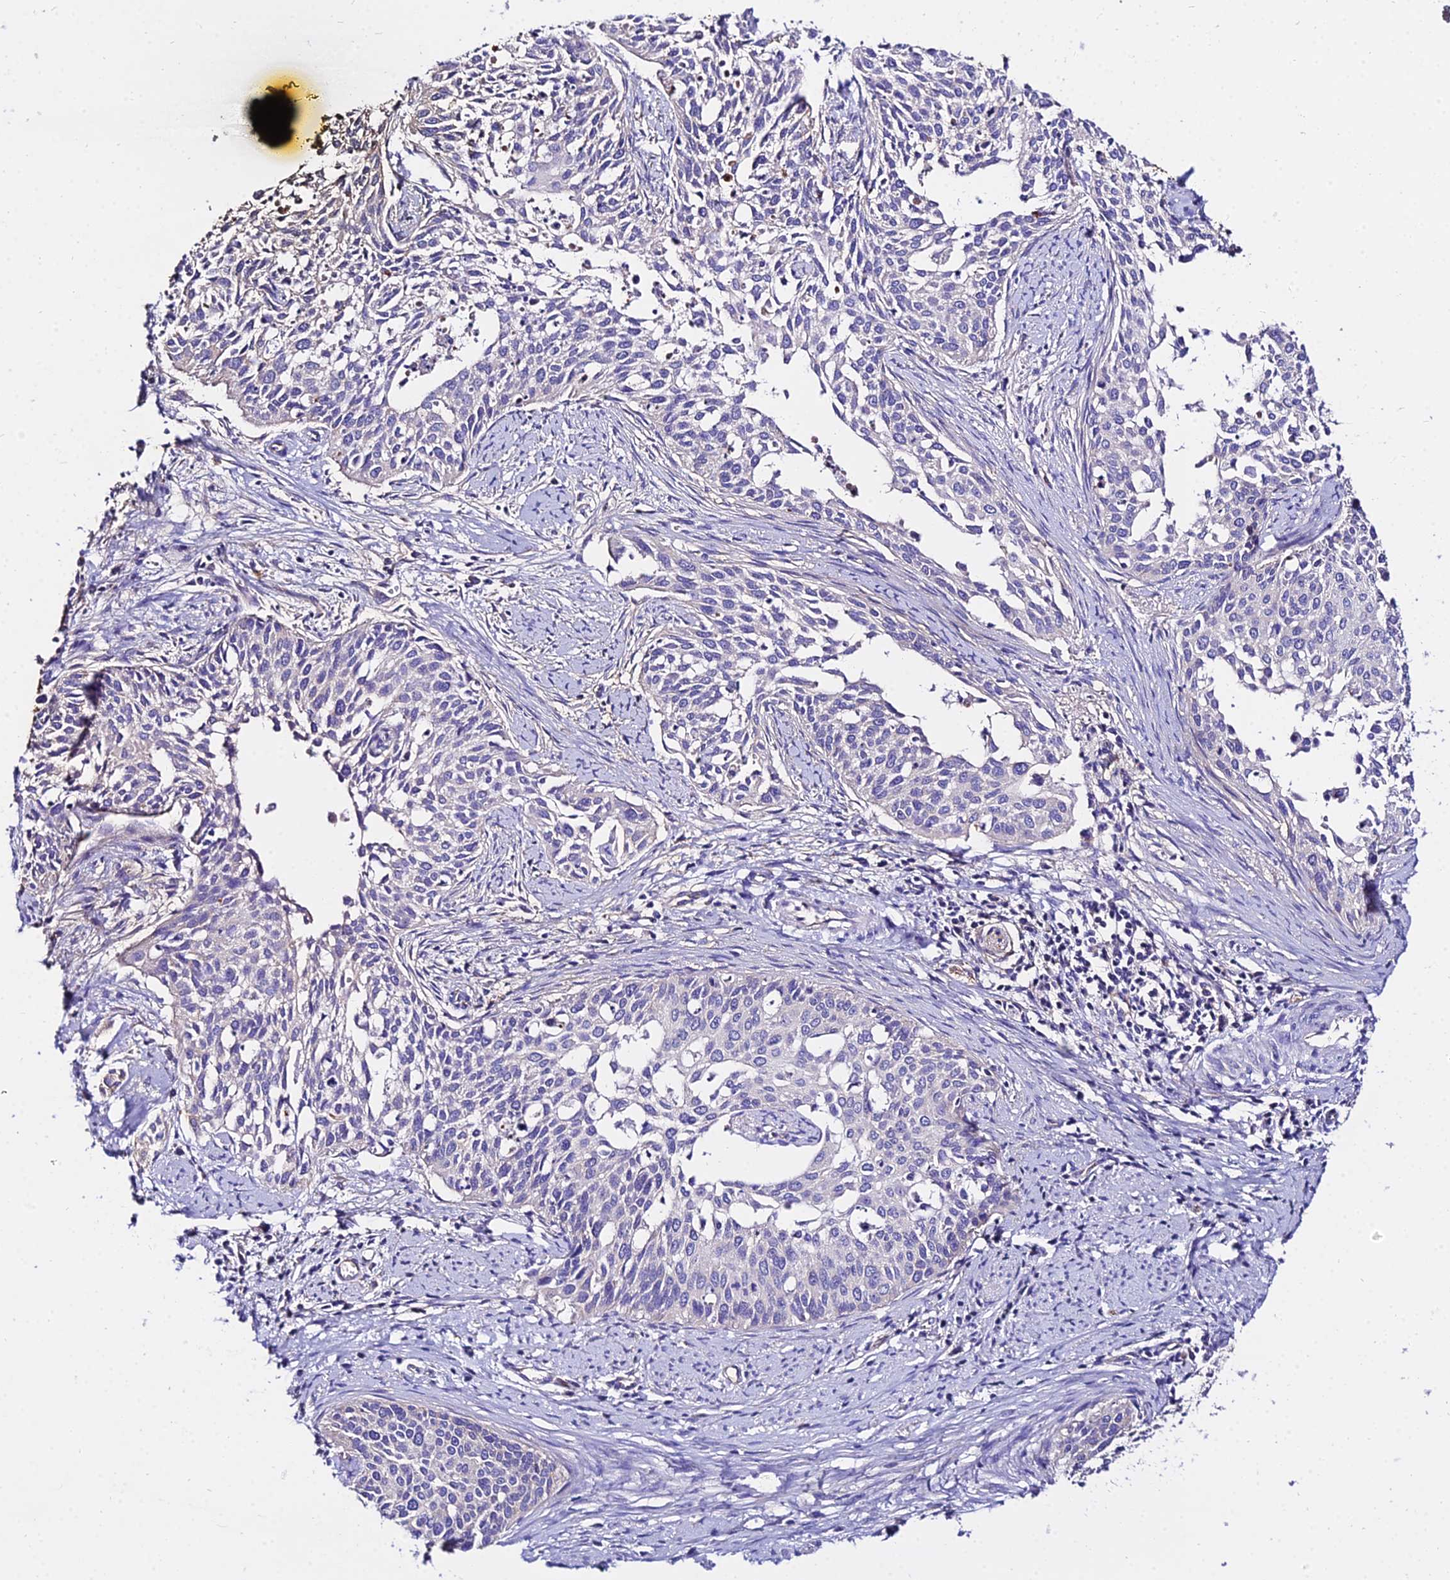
{"staining": {"intensity": "weak", "quantity": "<25%", "location": "cytoplasmic/membranous"}, "tissue": "cervical cancer", "cell_type": "Tumor cells", "image_type": "cancer", "snomed": [{"axis": "morphology", "description": "Squamous cell carcinoma, NOS"}, {"axis": "topography", "description": "Cervix"}], "caption": "Protein analysis of squamous cell carcinoma (cervical) exhibits no significant staining in tumor cells.", "gene": "DAW1", "patient": {"sex": "female", "age": 44}}